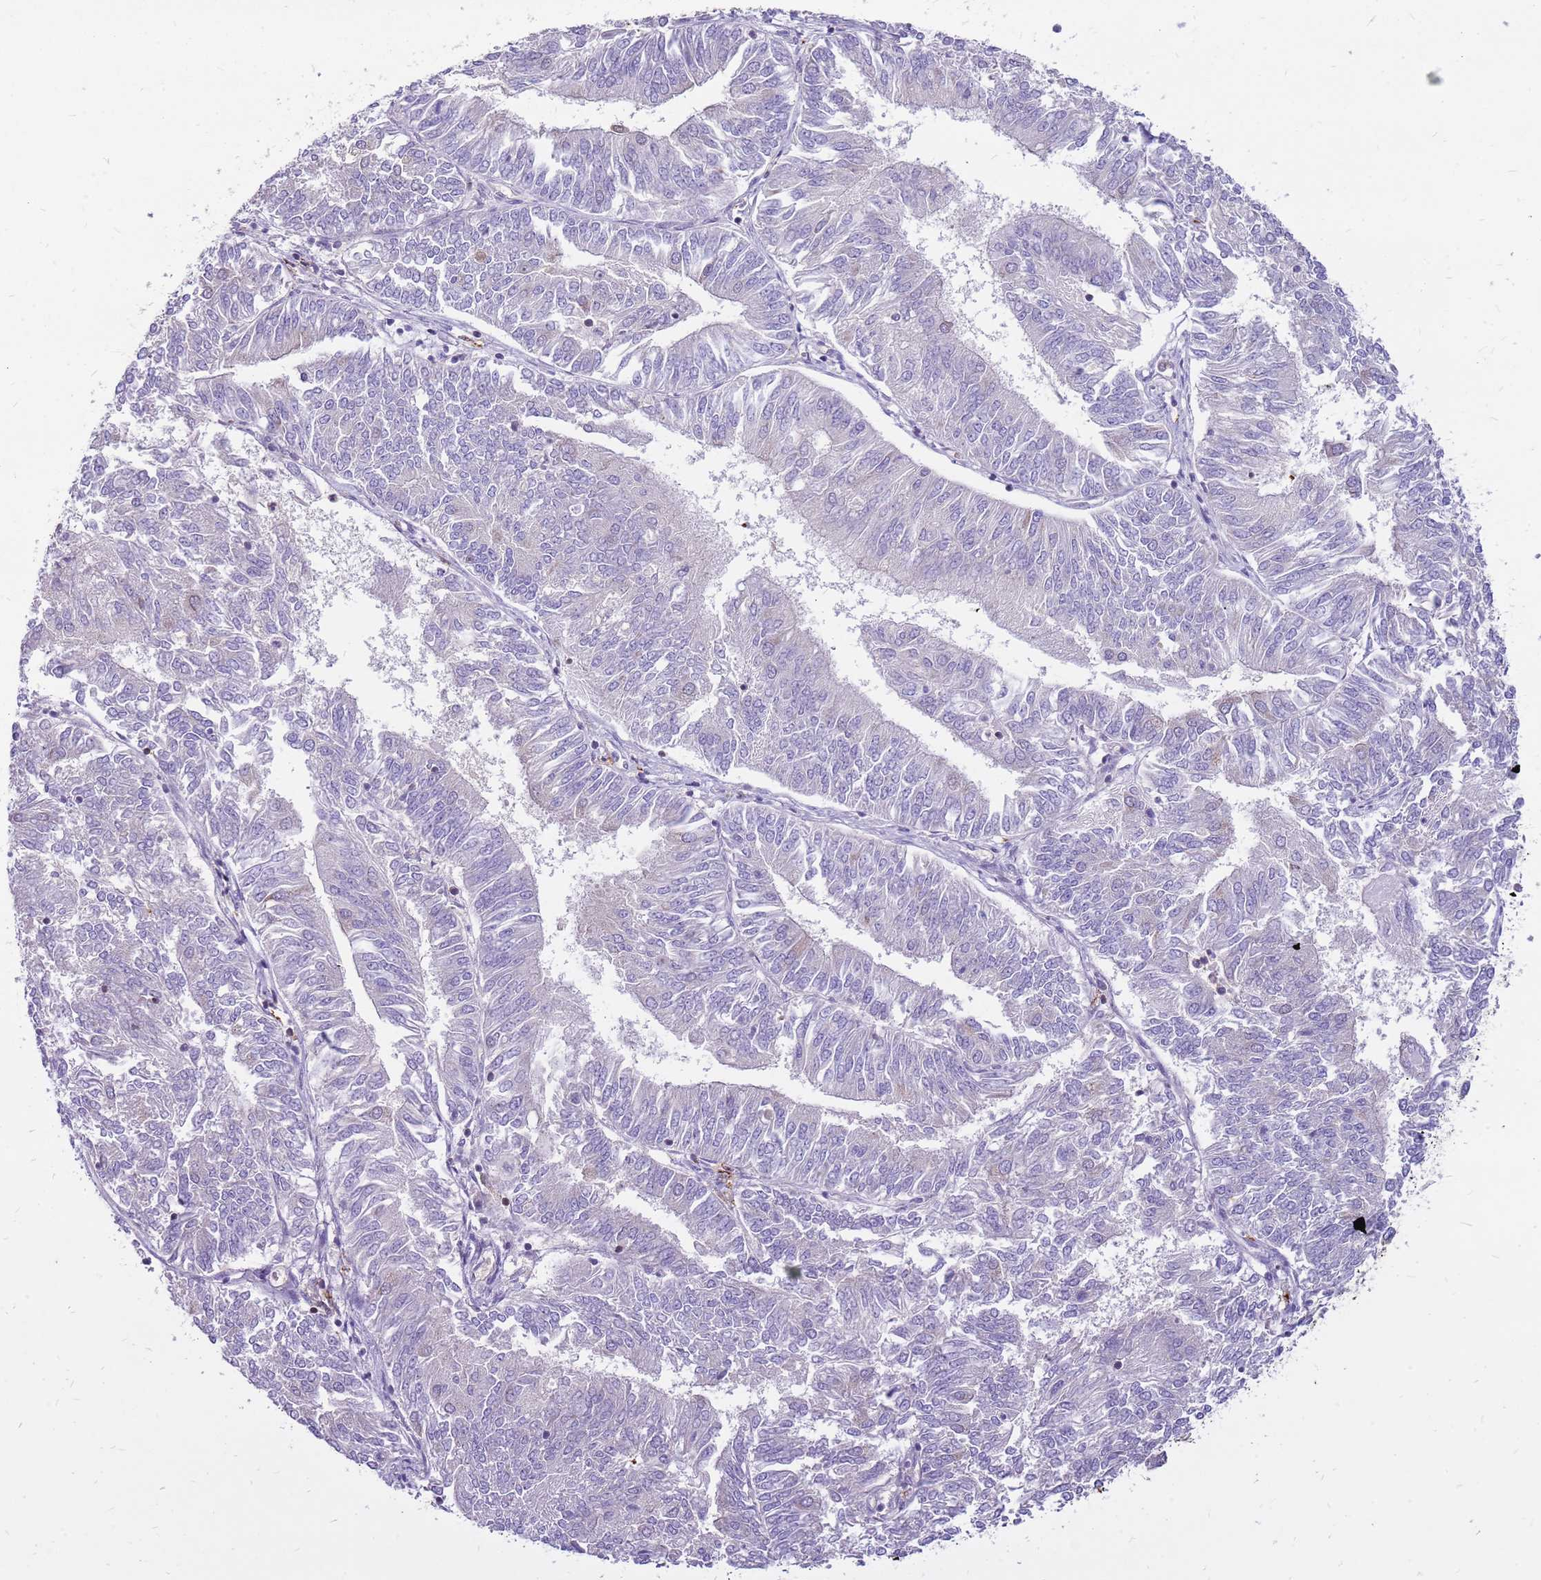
{"staining": {"intensity": "negative", "quantity": "none", "location": "none"}, "tissue": "endometrial cancer", "cell_type": "Tumor cells", "image_type": "cancer", "snomed": [{"axis": "morphology", "description": "Adenocarcinoma, NOS"}, {"axis": "topography", "description": "Endometrium"}], "caption": "This micrograph is of endometrial adenocarcinoma stained with immunohistochemistry (IHC) to label a protein in brown with the nuclei are counter-stained blue. There is no staining in tumor cells. (Stains: DAB immunohistochemistry with hematoxylin counter stain, Microscopy: brightfield microscopy at high magnification).", "gene": "WDR90", "patient": {"sex": "female", "age": 58}}